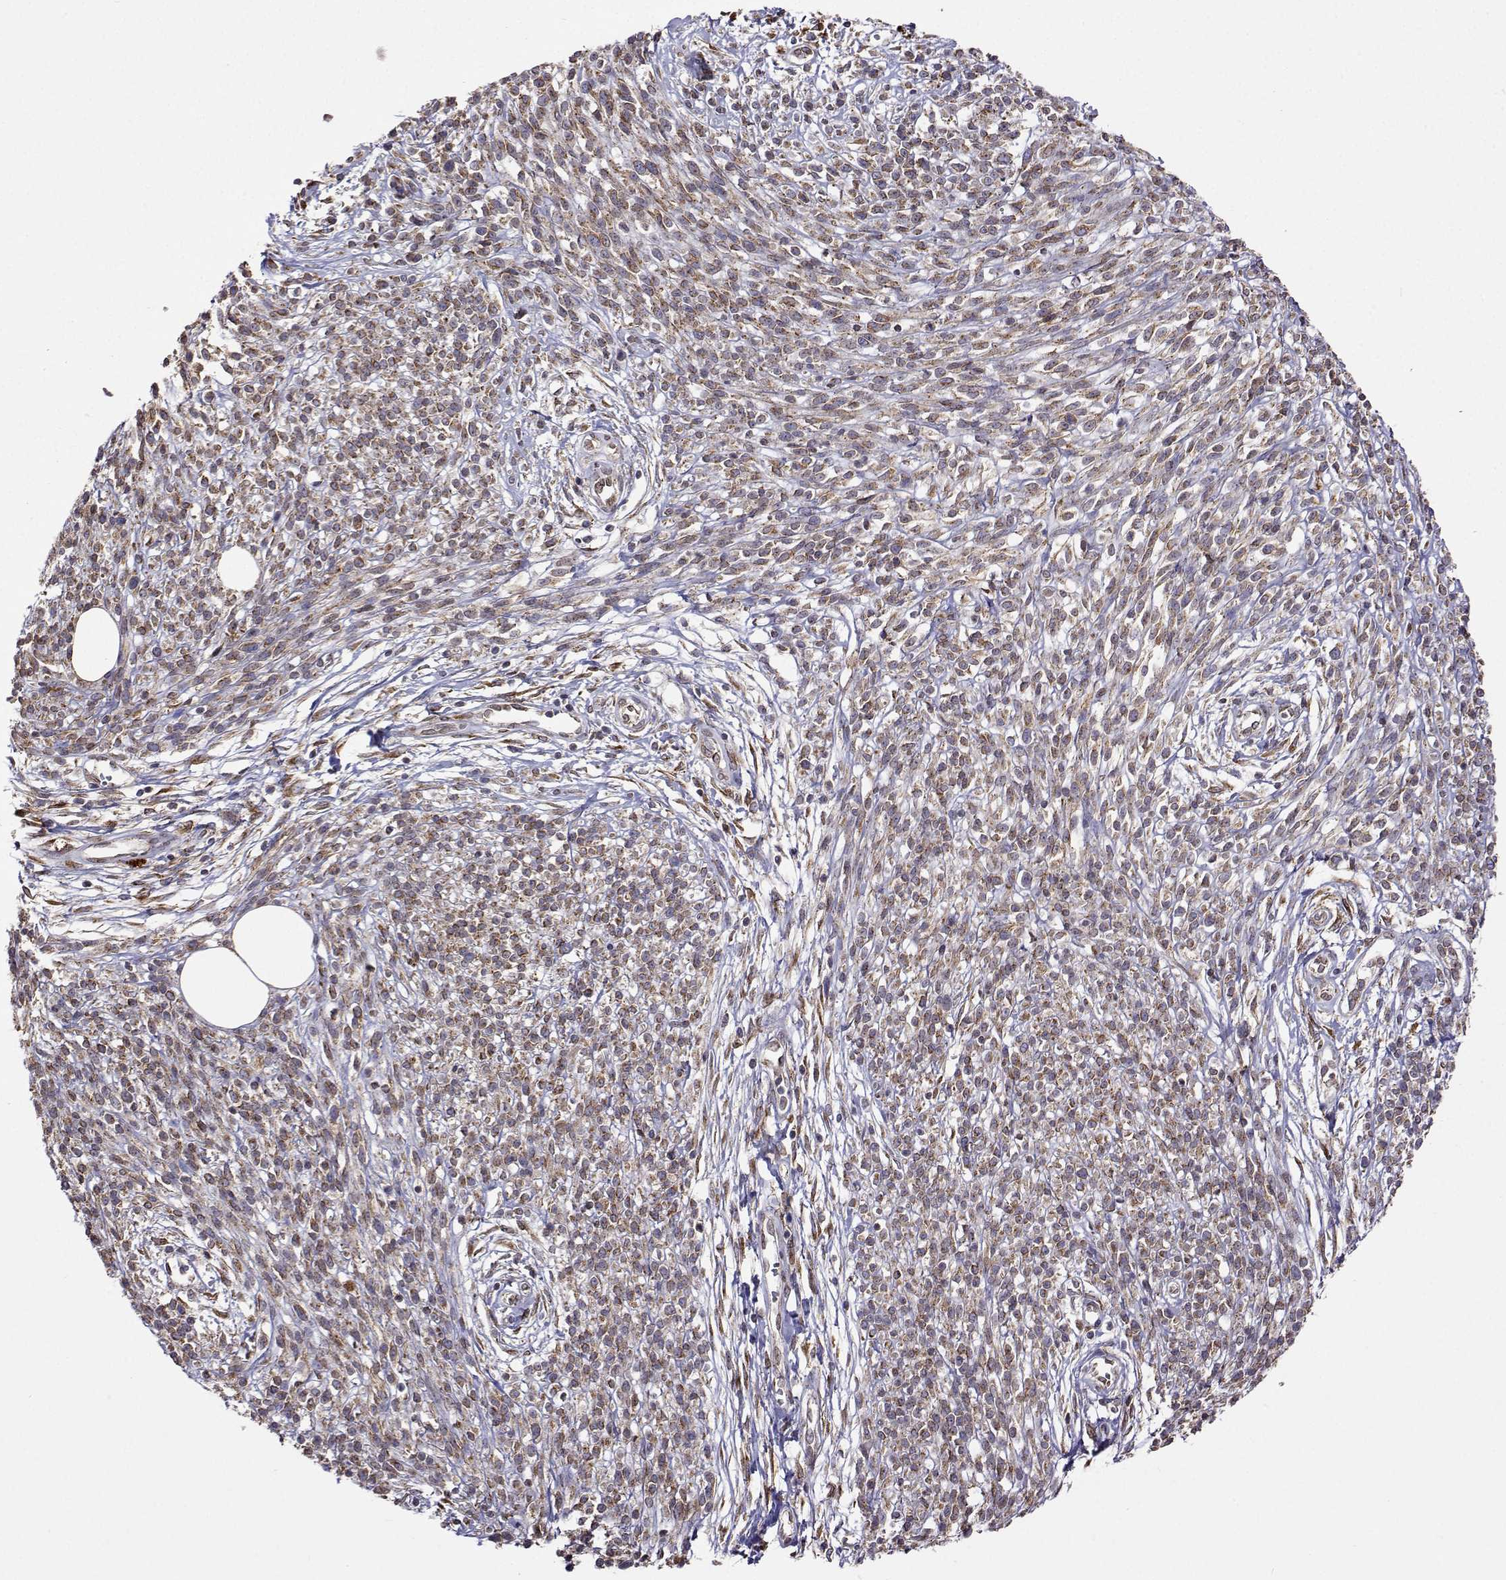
{"staining": {"intensity": "weak", "quantity": ">75%", "location": "cytoplasmic/membranous"}, "tissue": "melanoma", "cell_type": "Tumor cells", "image_type": "cancer", "snomed": [{"axis": "morphology", "description": "Malignant melanoma, NOS"}, {"axis": "topography", "description": "Skin"}, {"axis": "topography", "description": "Skin of trunk"}], "caption": "Malignant melanoma was stained to show a protein in brown. There is low levels of weak cytoplasmic/membranous staining in approximately >75% of tumor cells.", "gene": "PGRMC2", "patient": {"sex": "male", "age": 74}}